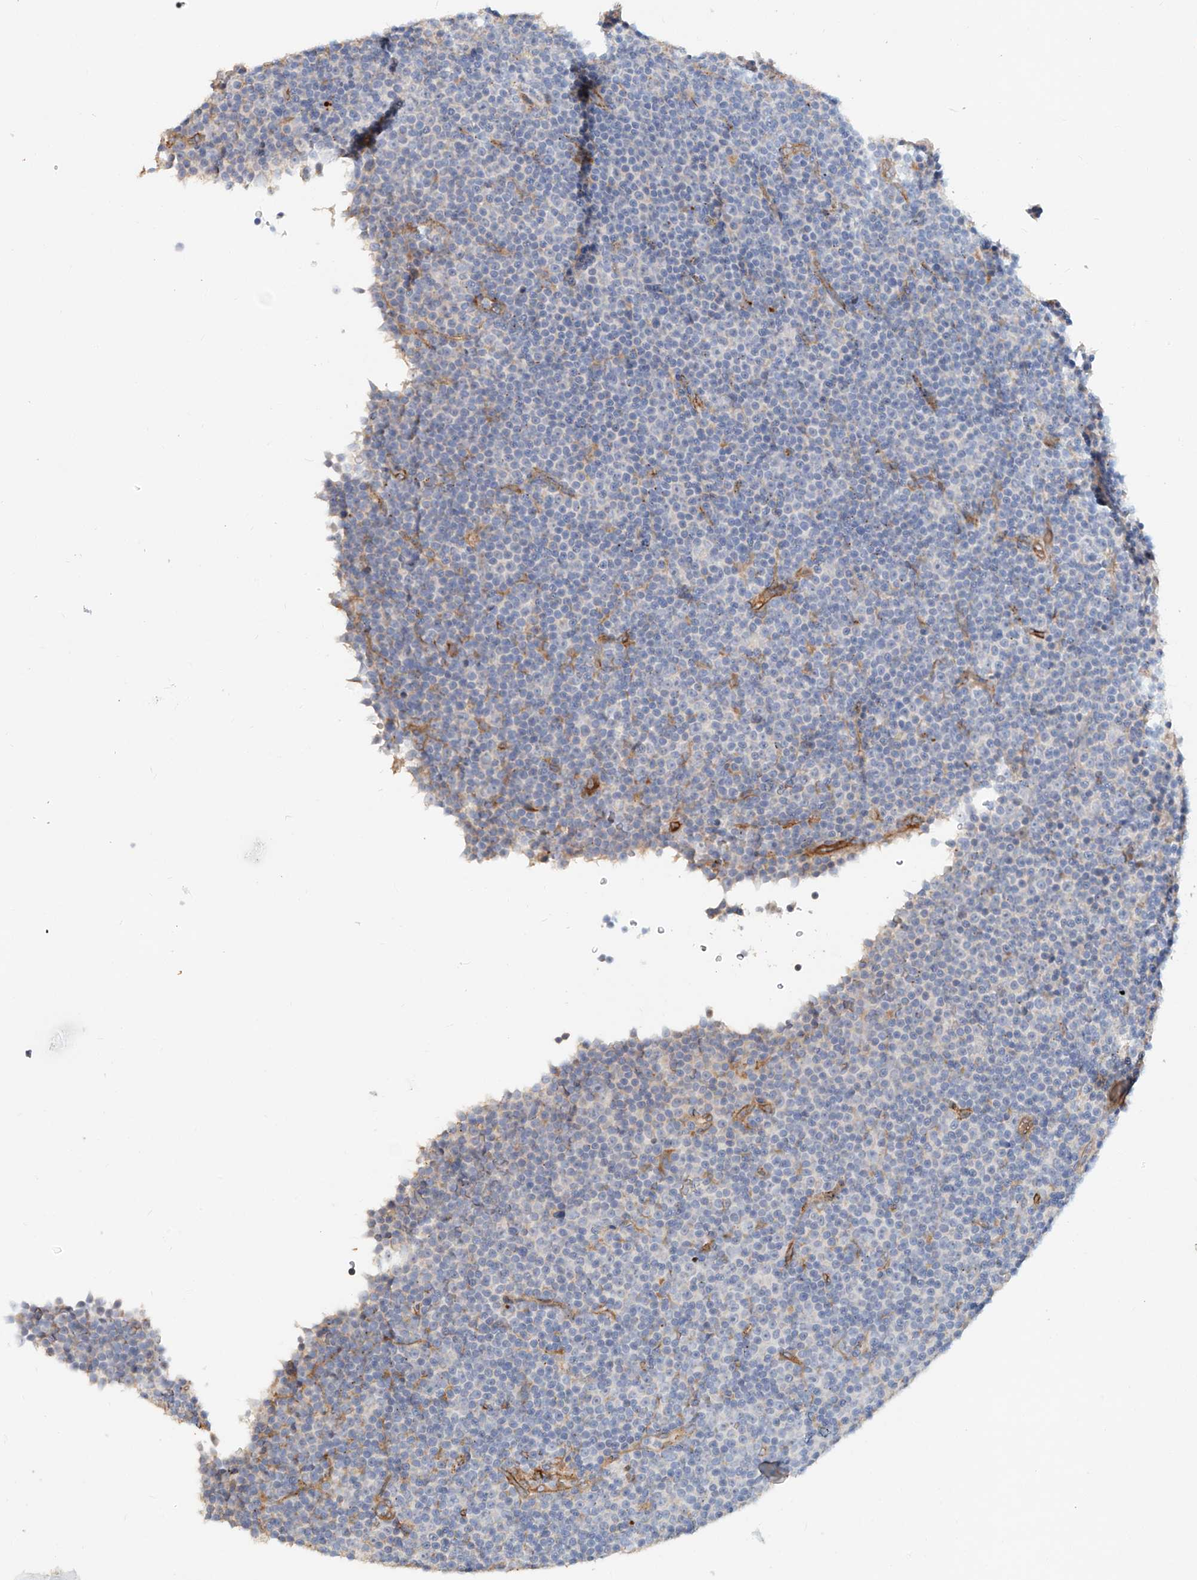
{"staining": {"intensity": "negative", "quantity": "none", "location": "none"}, "tissue": "lymphoma", "cell_type": "Tumor cells", "image_type": "cancer", "snomed": [{"axis": "morphology", "description": "Malignant lymphoma, non-Hodgkin's type, Low grade"}, {"axis": "topography", "description": "Lymph node"}], "caption": "There is no significant expression in tumor cells of lymphoma.", "gene": "TRIM47", "patient": {"sex": "female", "age": 67}}